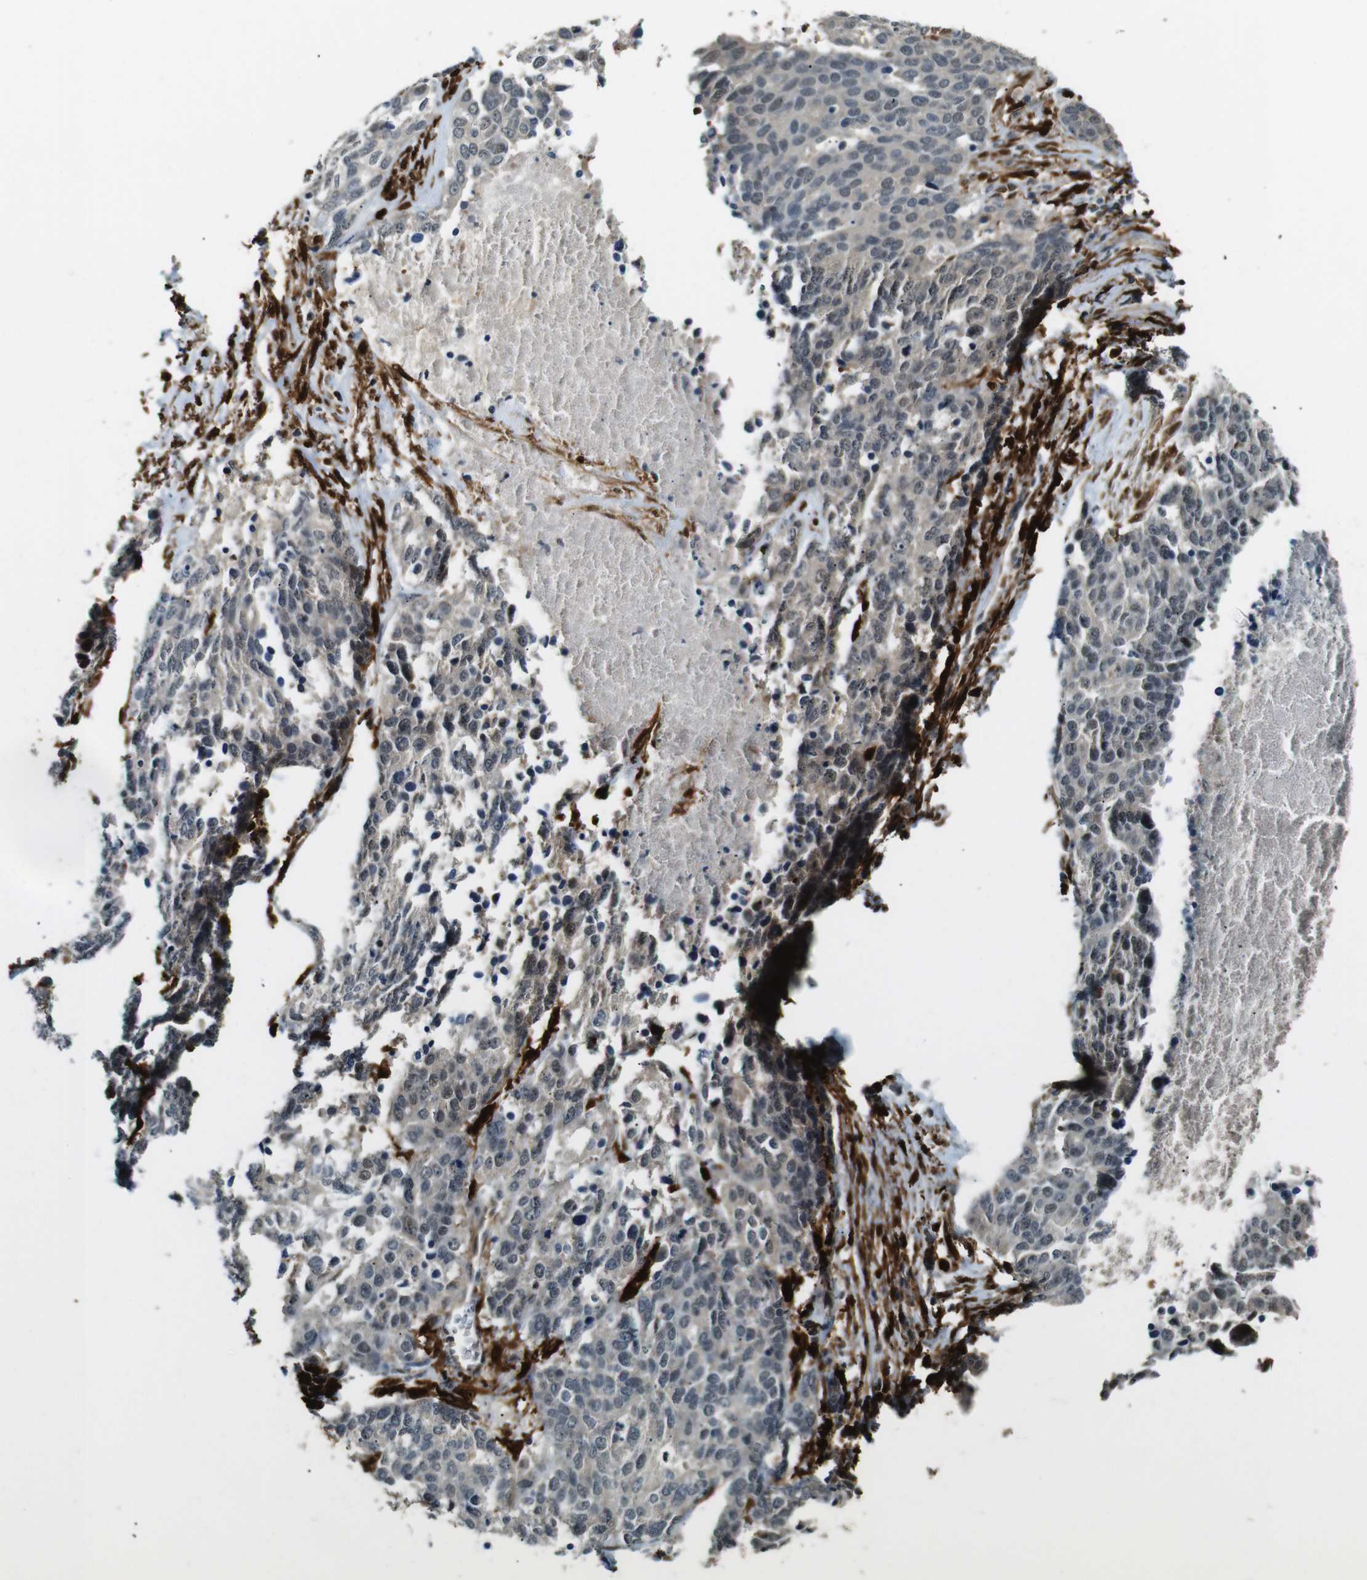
{"staining": {"intensity": "negative", "quantity": "none", "location": "none"}, "tissue": "ovarian cancer", "cell_type": "Tumor cells", "image_type": "cancer", "snomed": [{"axis": "morphology", "description": "Cystadenocarcinoma, serous, NOS"}, {"axis": "topography", "description": "Ovary"}], "caption": "Immunohistochemistry (IHC) histopathology image of human ovarian cancer stained for a protein (brown), which reveals no staining in tumor cells.", "gene": "LXN", "patient": {"sex": "female", "age": 44}}